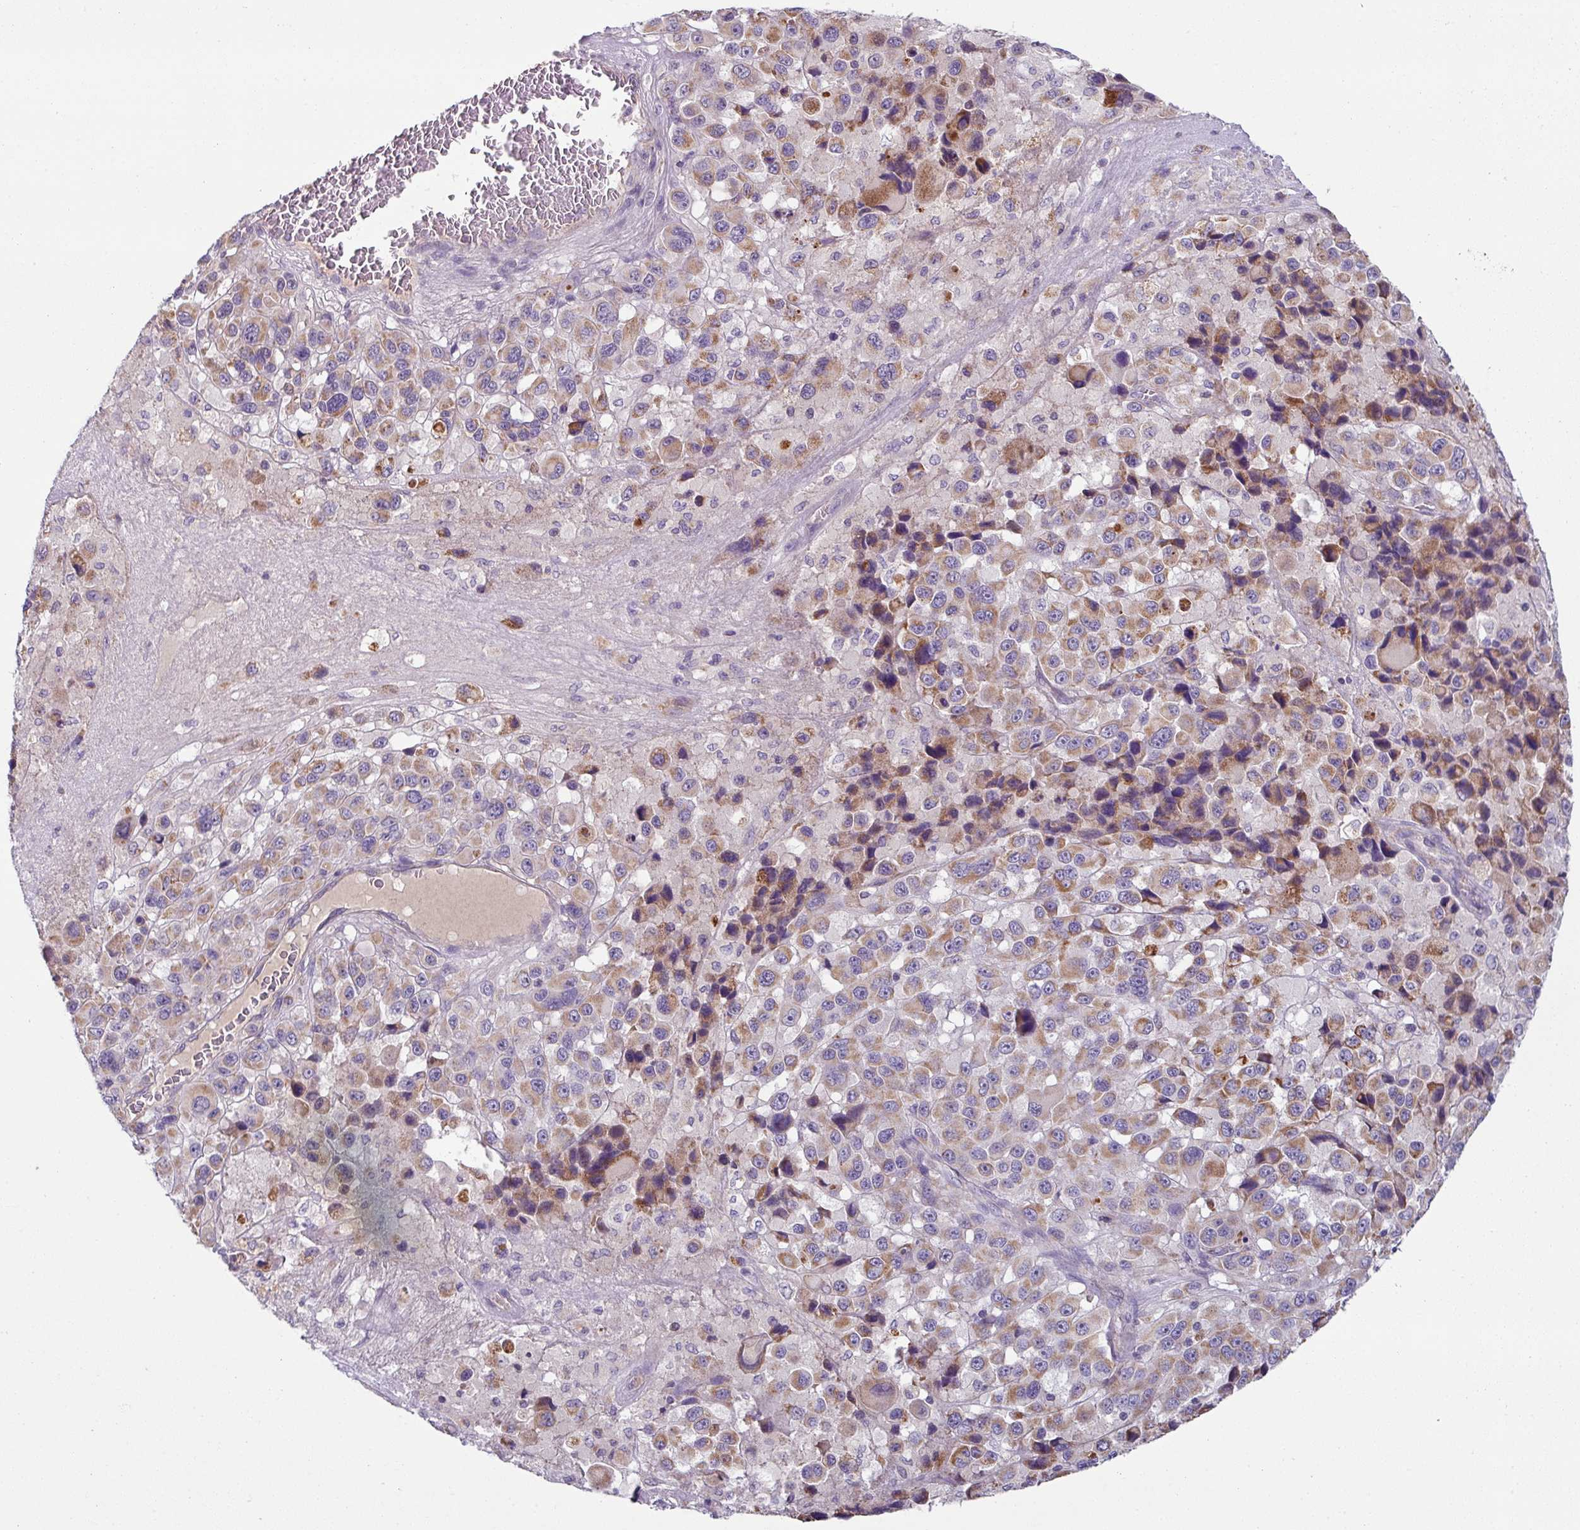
{"staining": {"intensity": "moderate", "quantity": "25%-75%", "location": "cytoplasmic/membranous"}, "tissue": "melanoma", "cell_type": "Tumor cells", "image_type": "cancer", "snomed": [{"axis": "morphology", "description": "Malignant melanoma, Metastatic site"}, {"axis": "topography", "description": "Lymph node"}], "caption": "A brown stain highlights moderate cytoplasmic/membranous expression of a protein in human malignant melanoma (metastatic site) tumor cells.", "gene": "LRRC9", "patient": {"sex": "female", "age": 65}}